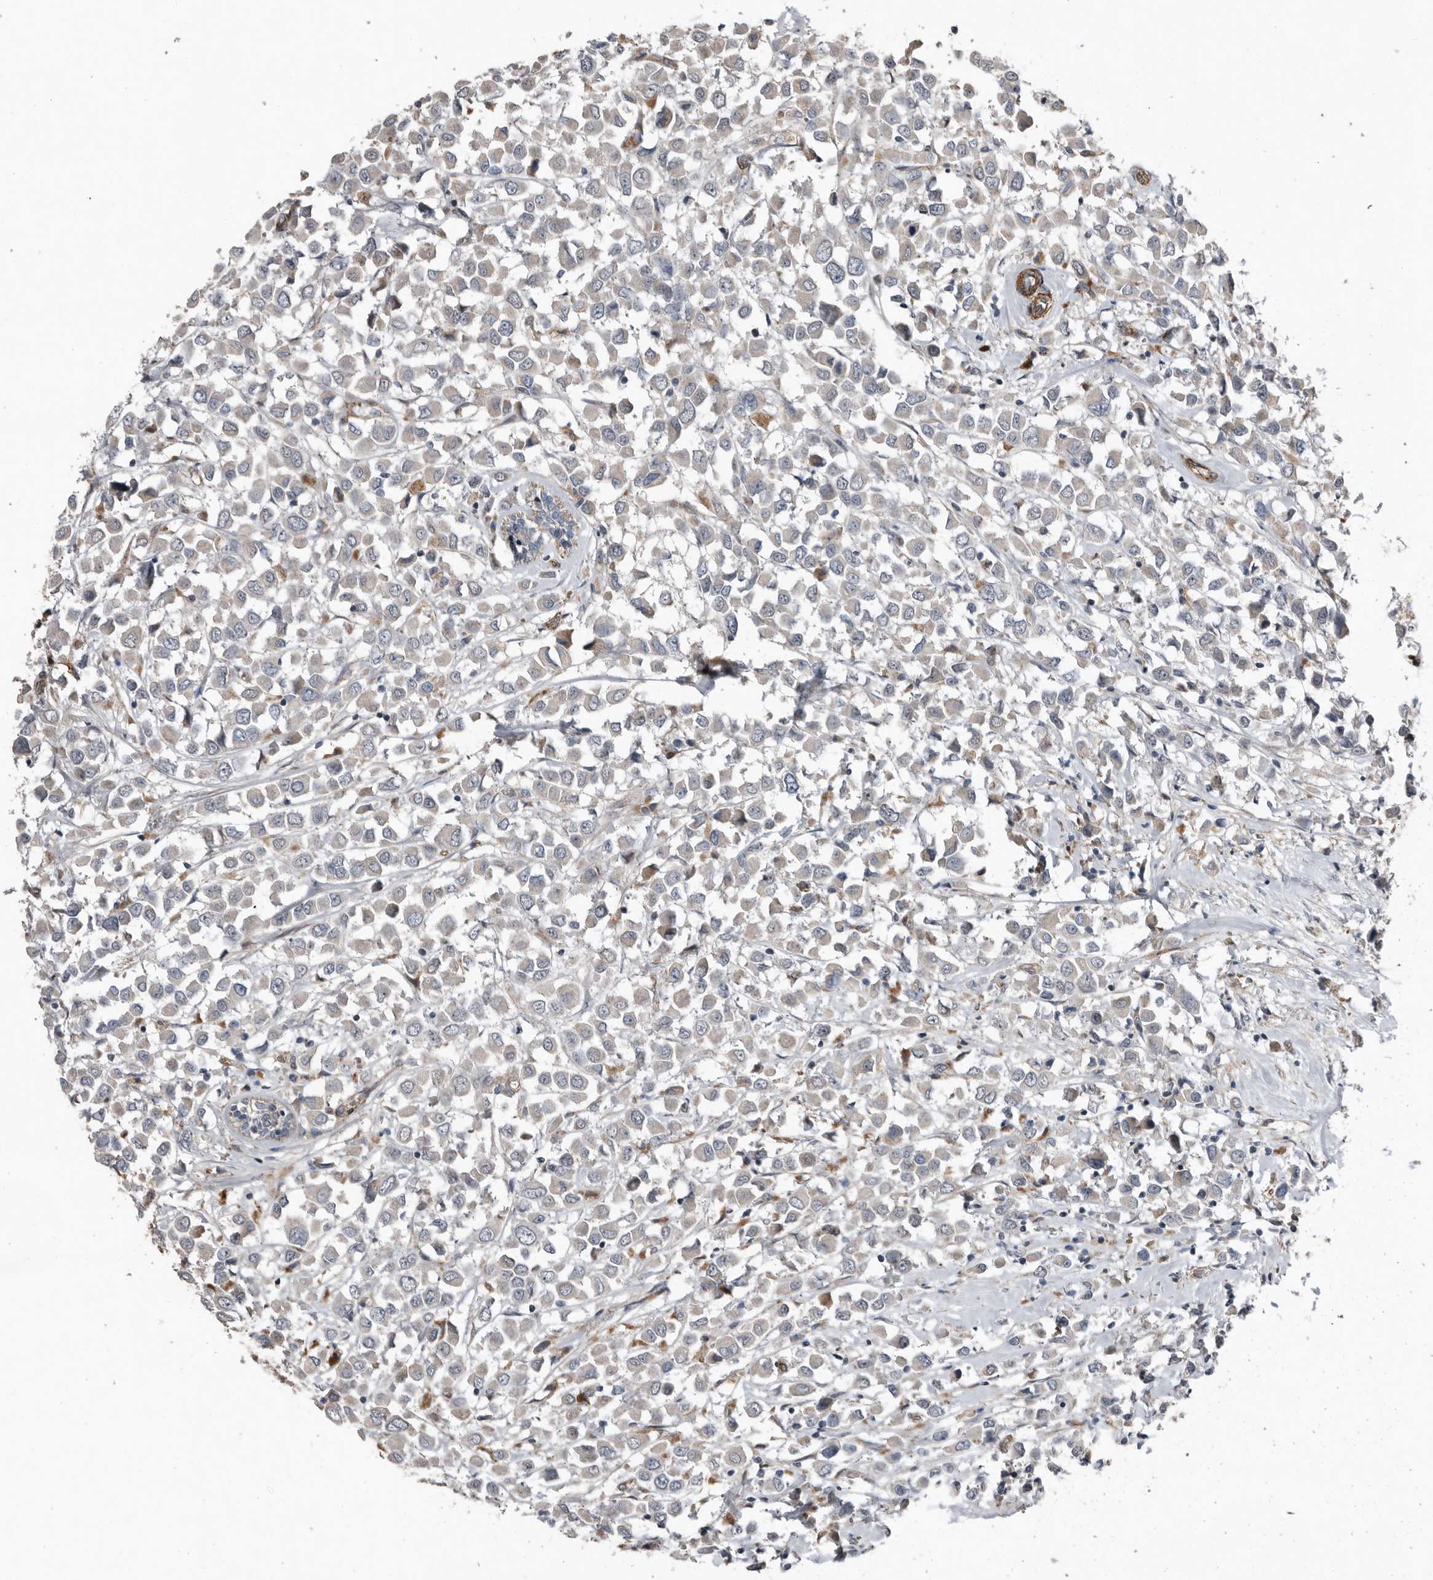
{"staining": {"intensity": "negative", "quantity": "none", "location": "none"}, "tissue": "breast cancer", "cell_type": "Tumor cells", "image_type": "cancer", "snomed": [{"axis": "morphology", "description": "Duct carcinoma"}, {"axis": "topography", "description": "Breast"}], "caption": "A high-resolution histopathology image shows IHC staining of breast cancer, which displays no significant positivity in tumor cells.", "gene": "RANBP17", "patient": {"sex": "female", "age": 61}}